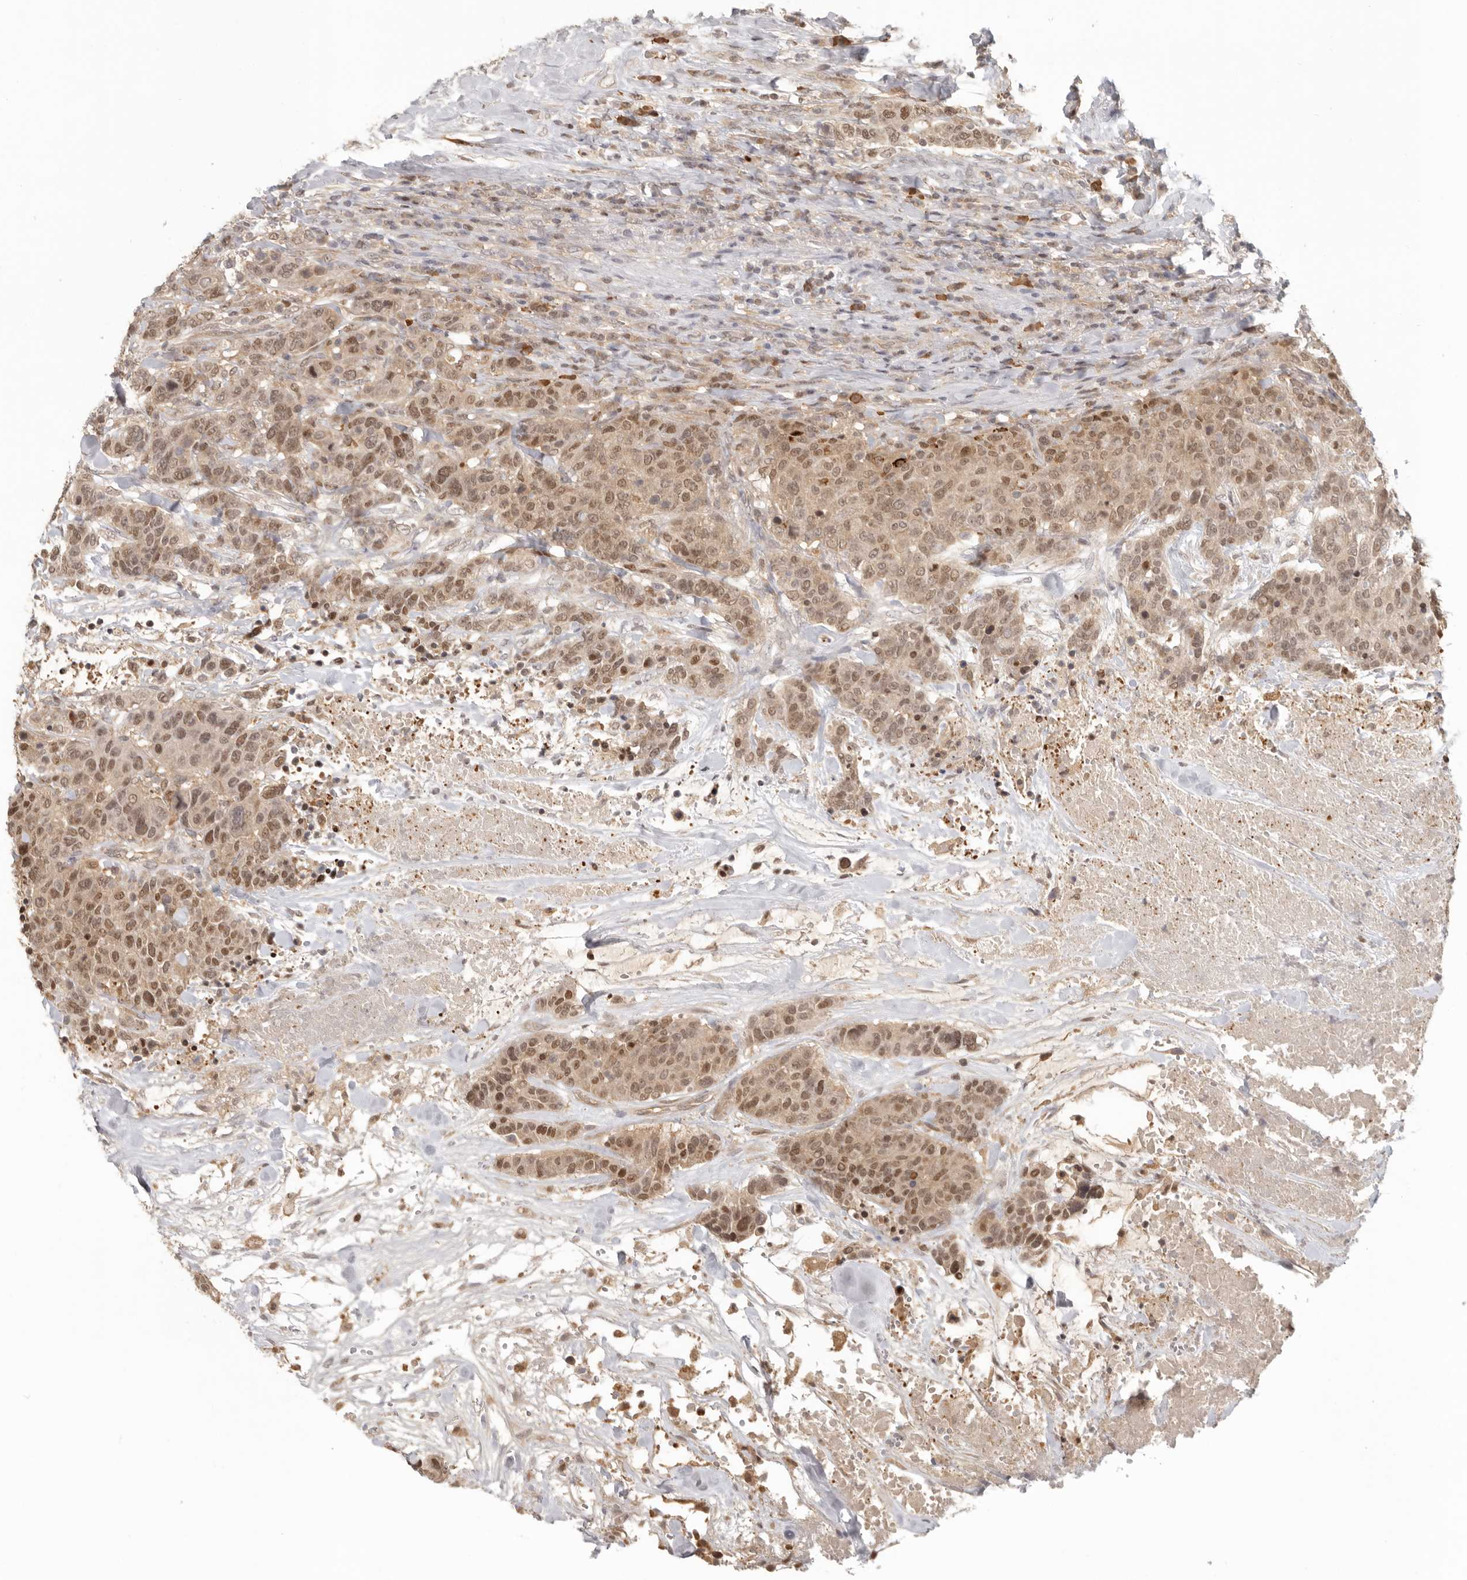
{"staining": {"intensity": "moderate", "quantity": ">75%", "location": "cytoplasmic/membranous,nuclear"}, "tissue": "breast cancer", "cell_type": "Tumor cells", "image_type": "cancer", "snomed": [{"axis": "morphology", "description": "Duct carcinoma"}, {"axis": "topography", "description": "Breast"}], "caption": "Intraductal carcinoma (breast) tissue exhibits moderate cytoplasmic/membranous and nuclear positivity in approximately >75% of tumor cells, visualized by immunohistochemistry.", "gene": "PSMA5", "patient": {"sex": "female", "age": 37}}